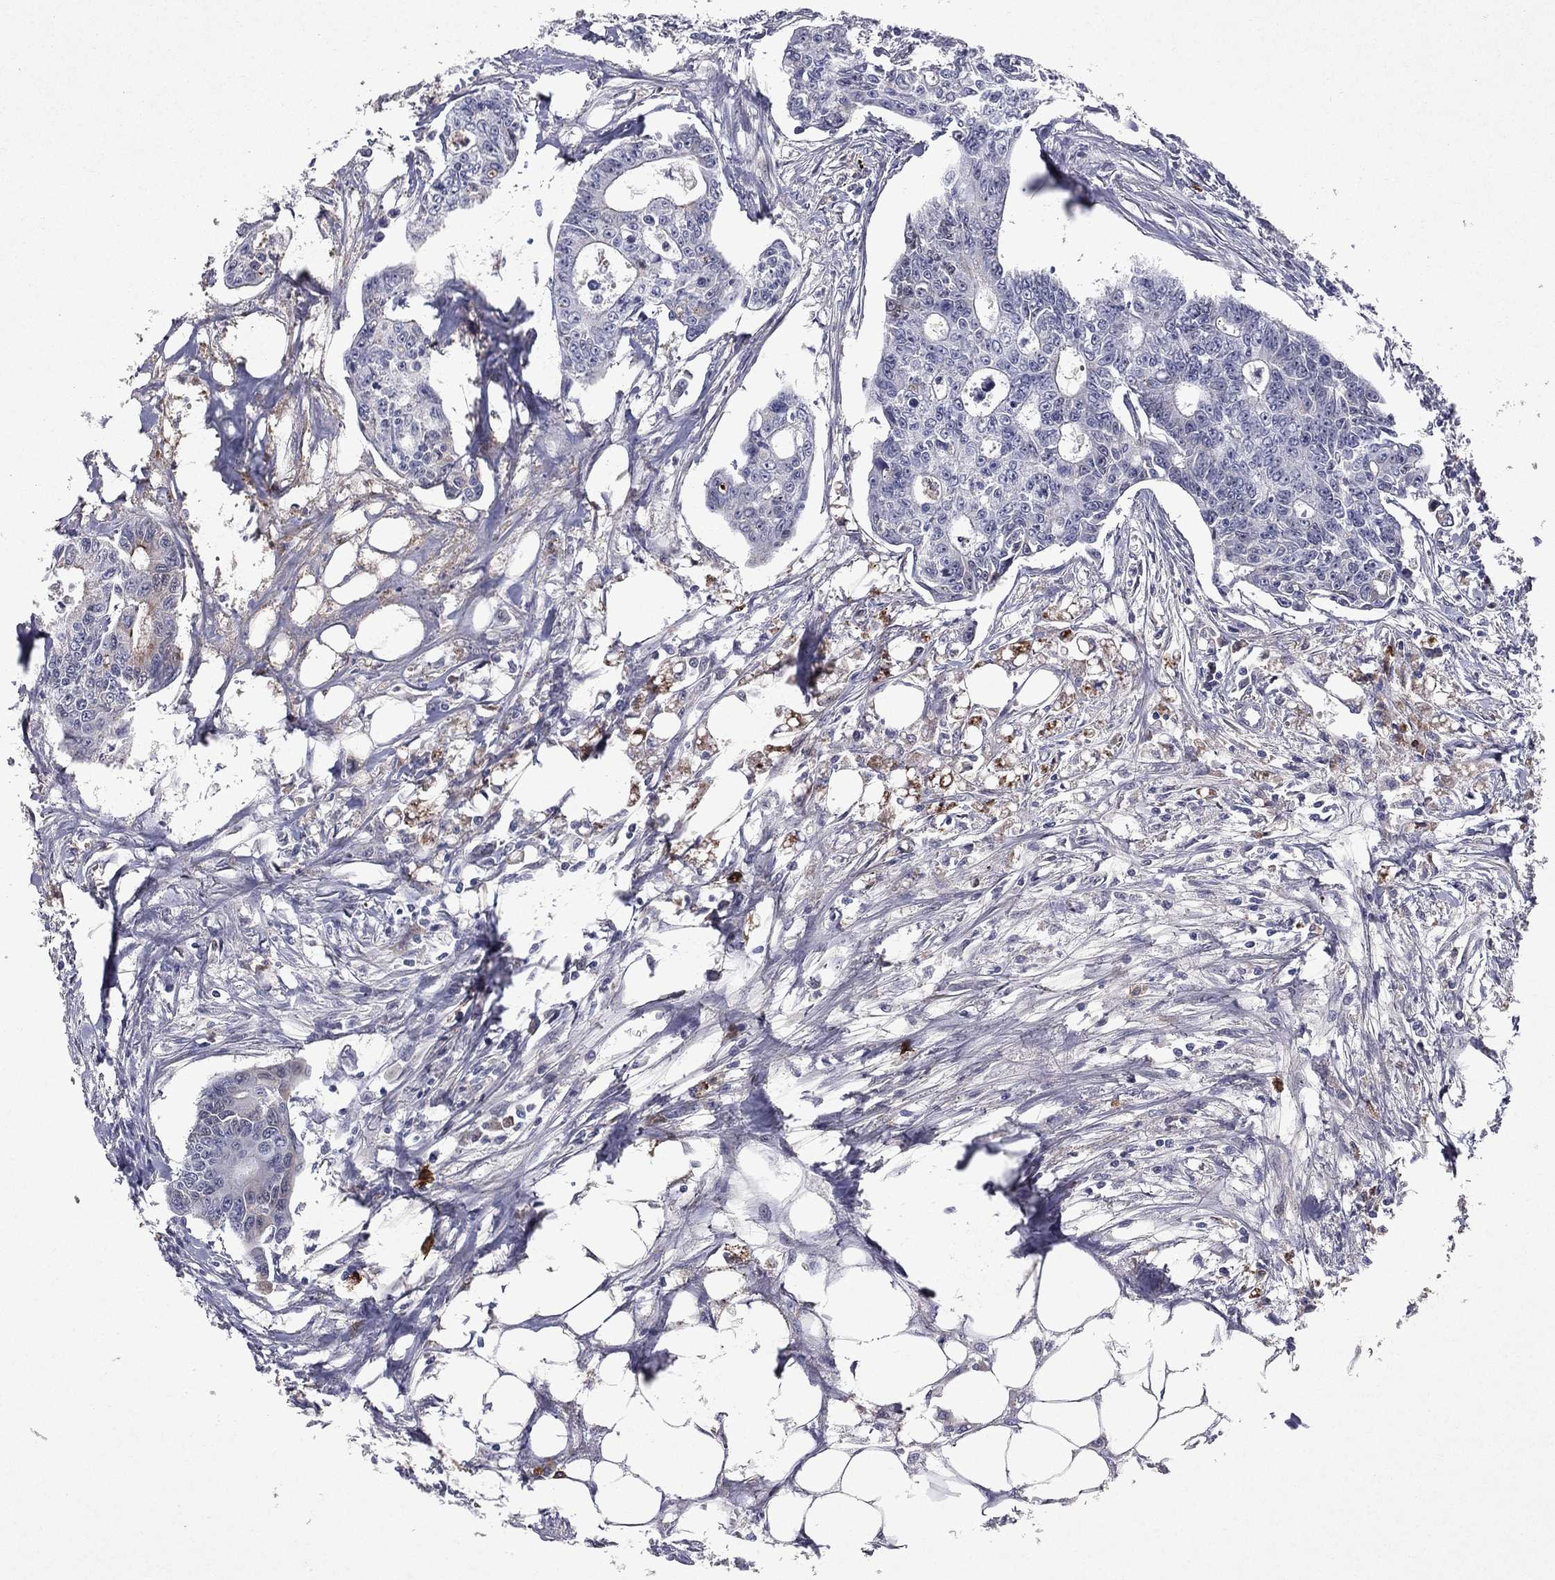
{"staining": {"intensity": "negative", "quantity": "none", "location": "none"}, "tissue": "colorectal cancer", "cell_type": "Tumor cells", "image_type": "cancer", "snomed": [{"axis": "morphology", "description": "Adenocarcinoma, NOS"}, {"axis": "topography", "description": "Colon"}], "caption": "A histopathology image of adenocarcinoma (colorectal) stained for a protein demonstrates no brown staining in tumor cells.", "gene": "ECM1", "patient": {"sex": "male", "age": 70}}